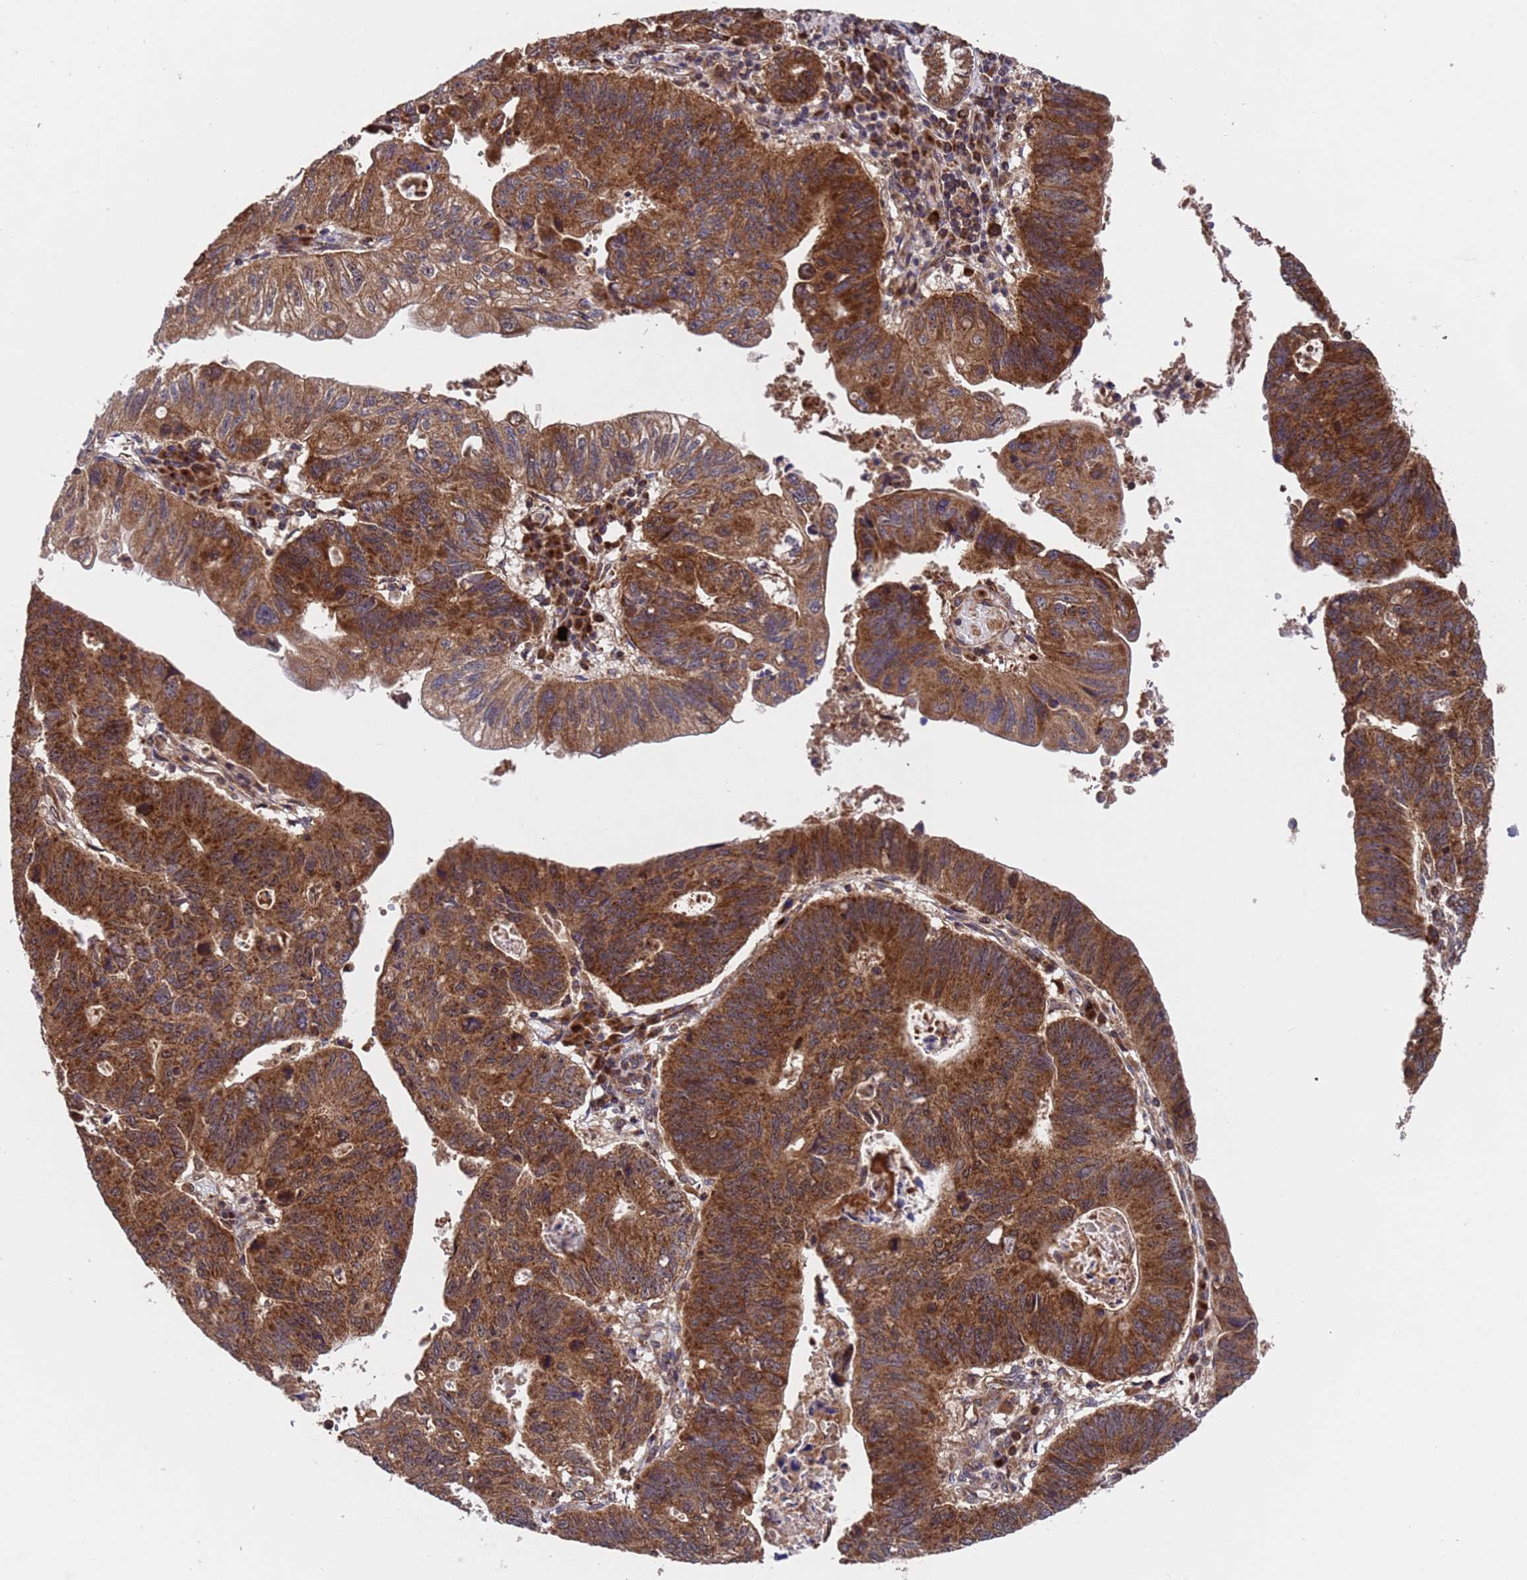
{"staining": {"intensity": "strong", "quantity": ">75%", "location": "cytoplasmic/membranous"}, "tissue": "stomach cancer", "cell_type": "Tumor cells", "image_type": "cancer", "snomed": [{"axis": "morphology", "description": "Adenocarcinoma, NOS"}, {"axis": "topography", "description": "Stomach"}], "caption": "Protein expression analysis of human stomach cancer (adenocarcinoma) reveals strong cytoplasmic/membranous positivity in approximately >75% of tumor cells.", "gene": "TSR3", "patient": {"sex": "male", "age": 59}}